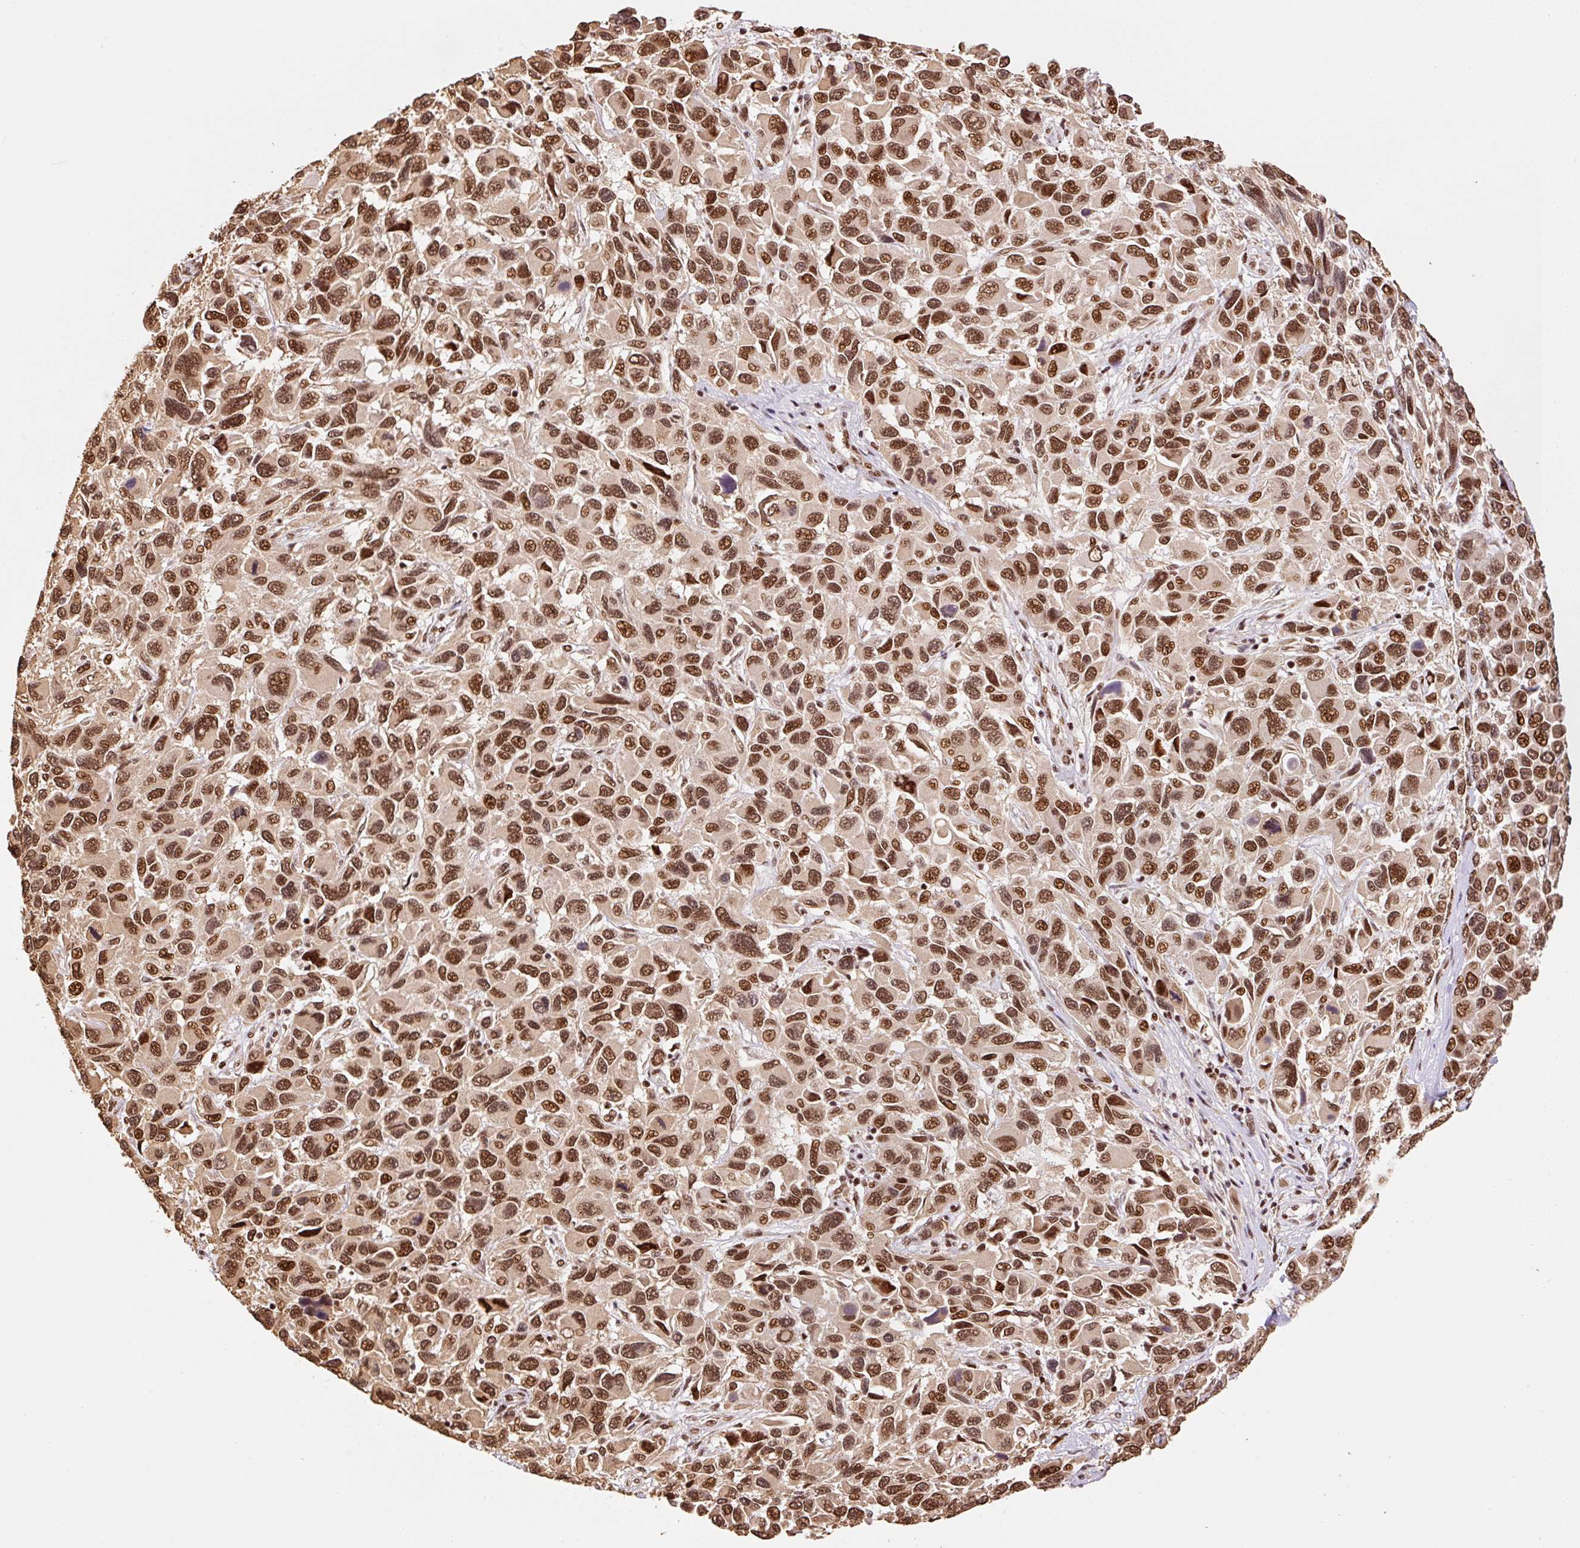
{"staining": {"intensity": "strong", "quantity": ">75%", "location": "nuclear"}, "tissue": "melanoma", "cell_type": "Tumor cells", "image_type": "cancer", "snomed": [{"axis": "morphology", "description": "Malignant melanoma, NOS"}, {"axis": "topography", "description": "Skin"}], "caption": "The photomicrograph demonstrates immunohistochemical staining of malignant melanoma. There is strong nuclear positivity is appreciated in approximately >75% of tumor cells. The protein of interest is shown in brown color, while the nuclei are stained blue.", "gene": "INTS8", "patient": {"sex": "male", "age": 53}}